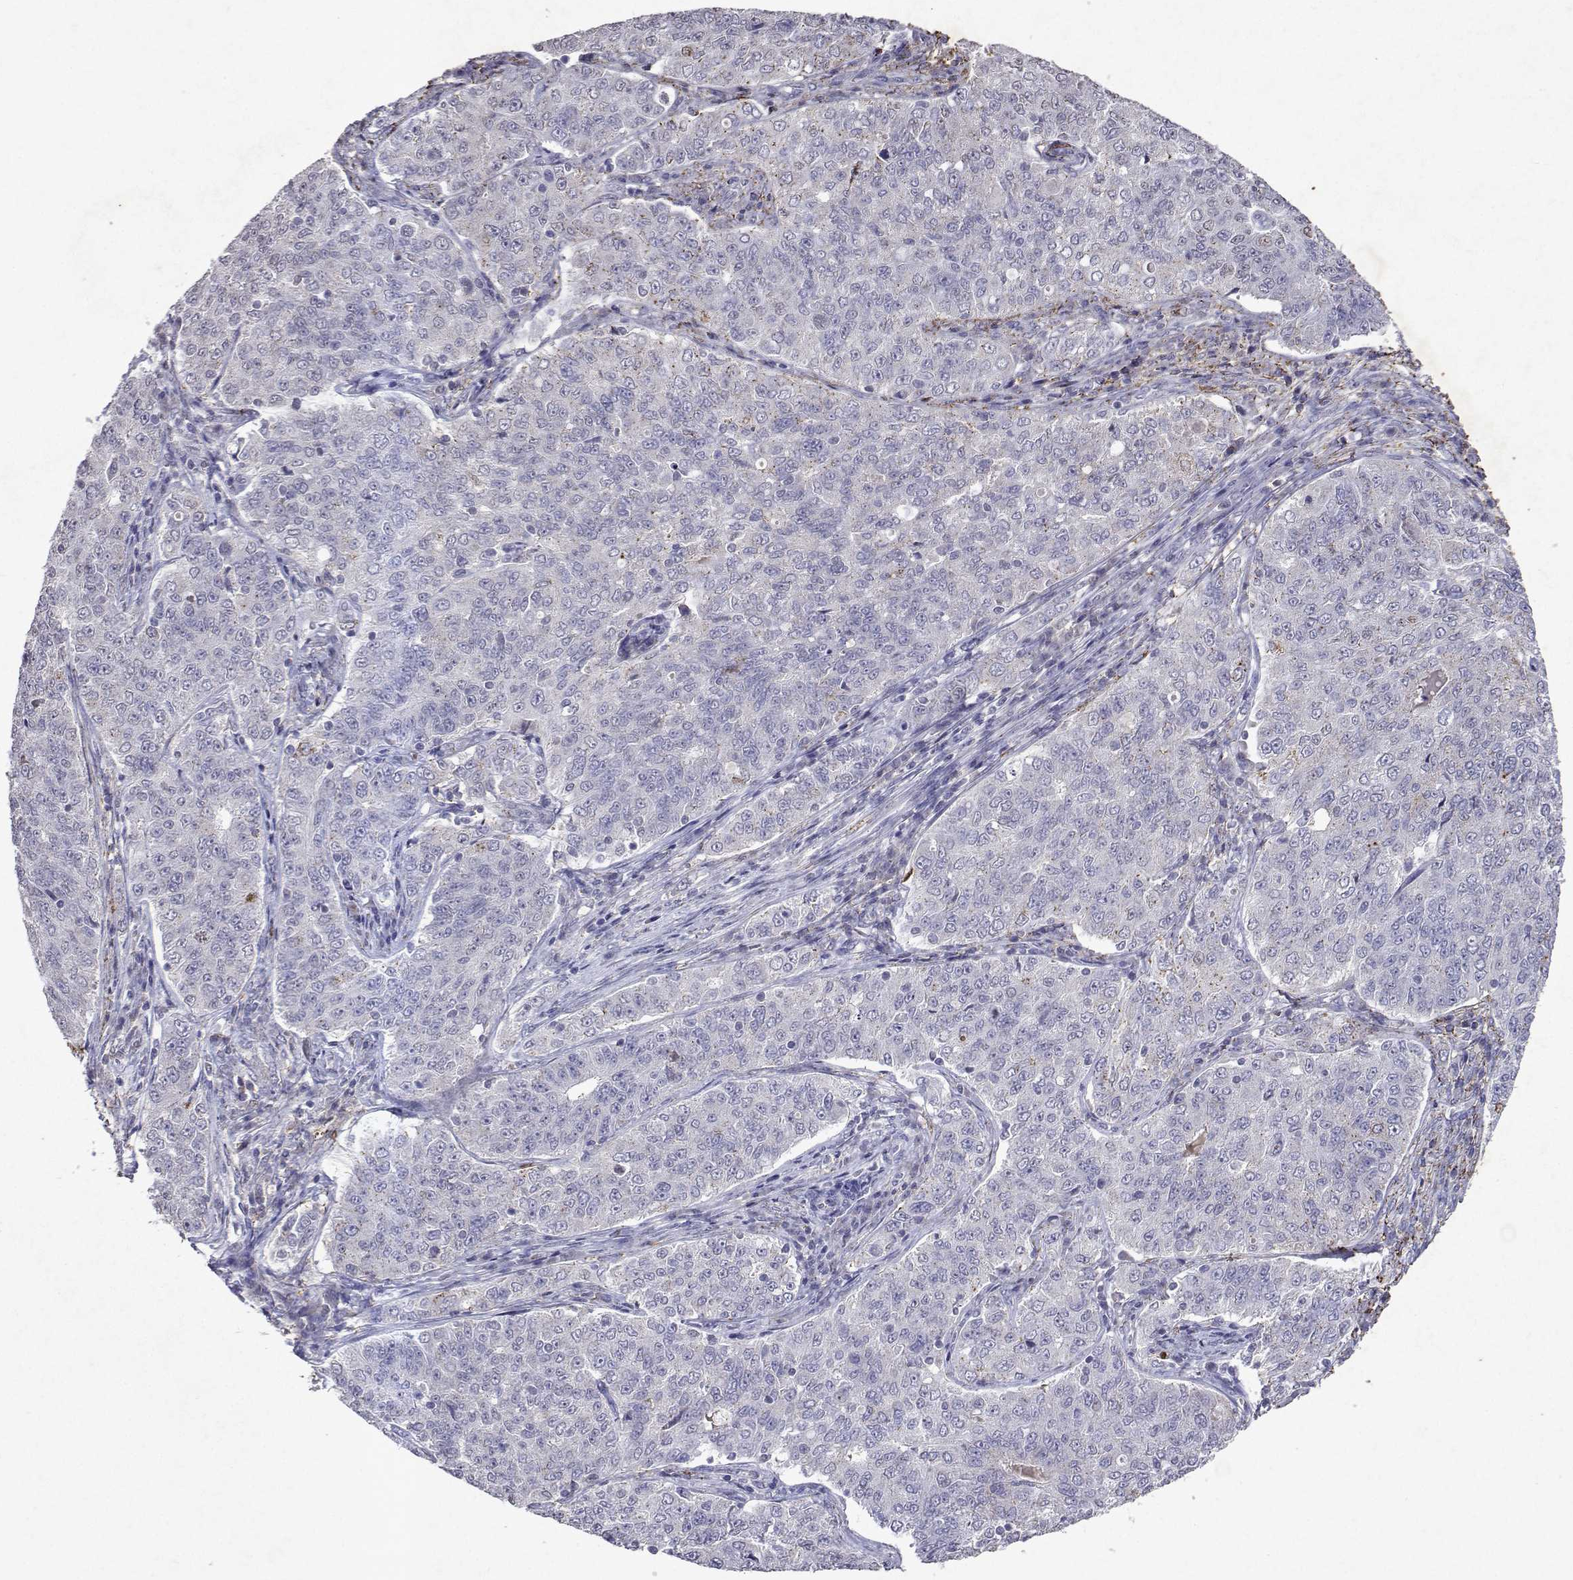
{"staining": {"intensity": "negative", "quantity": "none", "location": "none"}, "tissue": "endometrial cancer", "cell_type": "Tumor cells", "image_type": "cancer", "snomed": [{"axis": "morphology", "description": "Adenocarcinoma, NOS"}, {"axis": "topography", "description": "Endometrium"}], "caption": "Protein analysis of endometrial cancer demonstrates no significant positivity in tumor cells.", "gene": "DUSP28", "patient": {"sex": "female", "age": 43}}